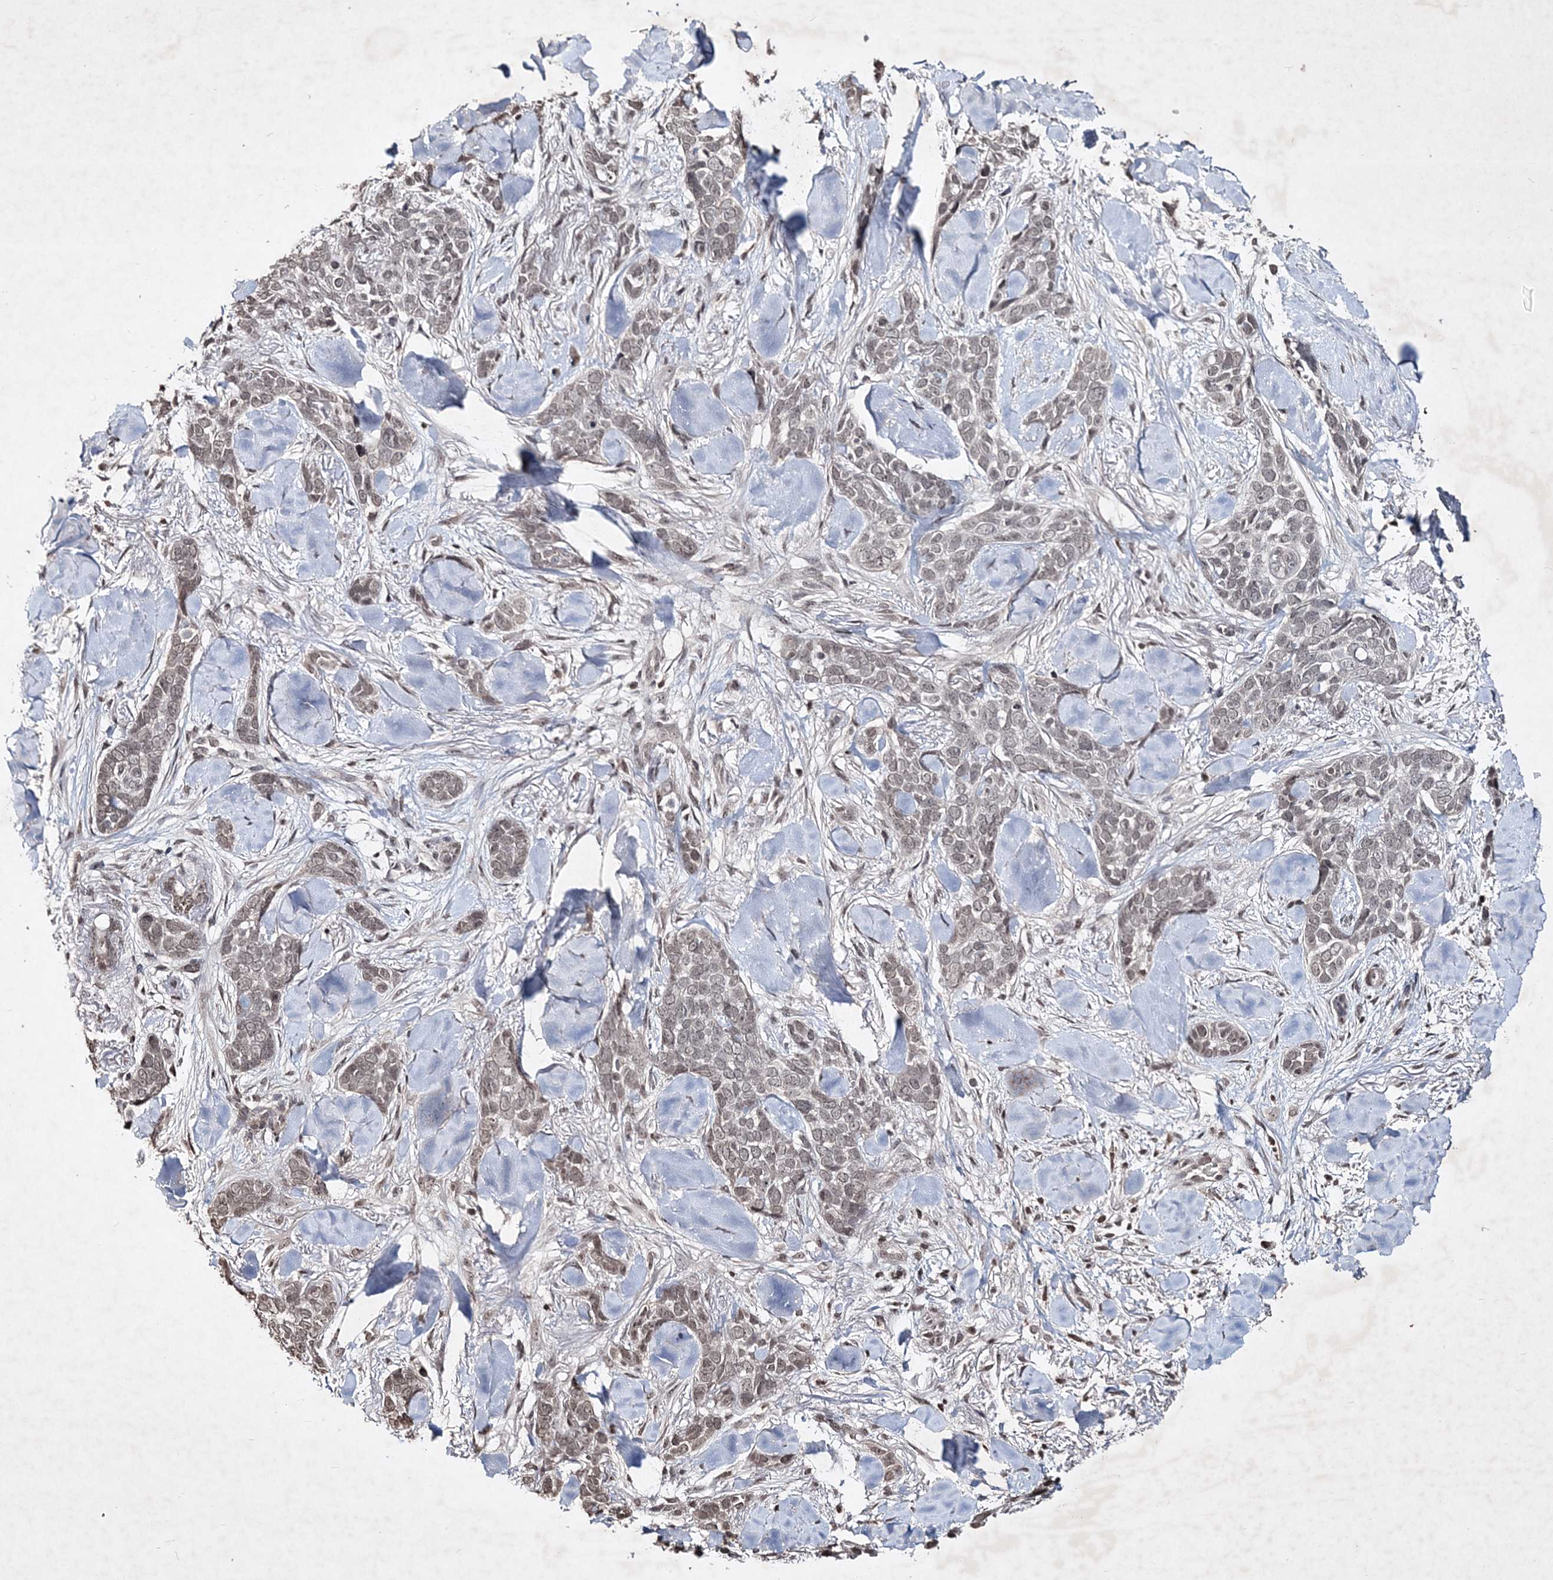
{"staining": {"intensity": "weak", "quantity": ">75%", "location": "nuclear"}, "tissue": "skin cancer", "cell_type": "Tumor cells", "image_type": "cancer", "snomed": [{"axis": "morphology", "description": "Basal cell carcinoma"}, {"axis": "topography", "description": "Skin"}], "caption": "Basal cell carcinoma (skin) stained with a protein marker displays weak staining in tumor cells.", "gene": "SOWAHB", "patient": {"sex": "female", "age": 82}}